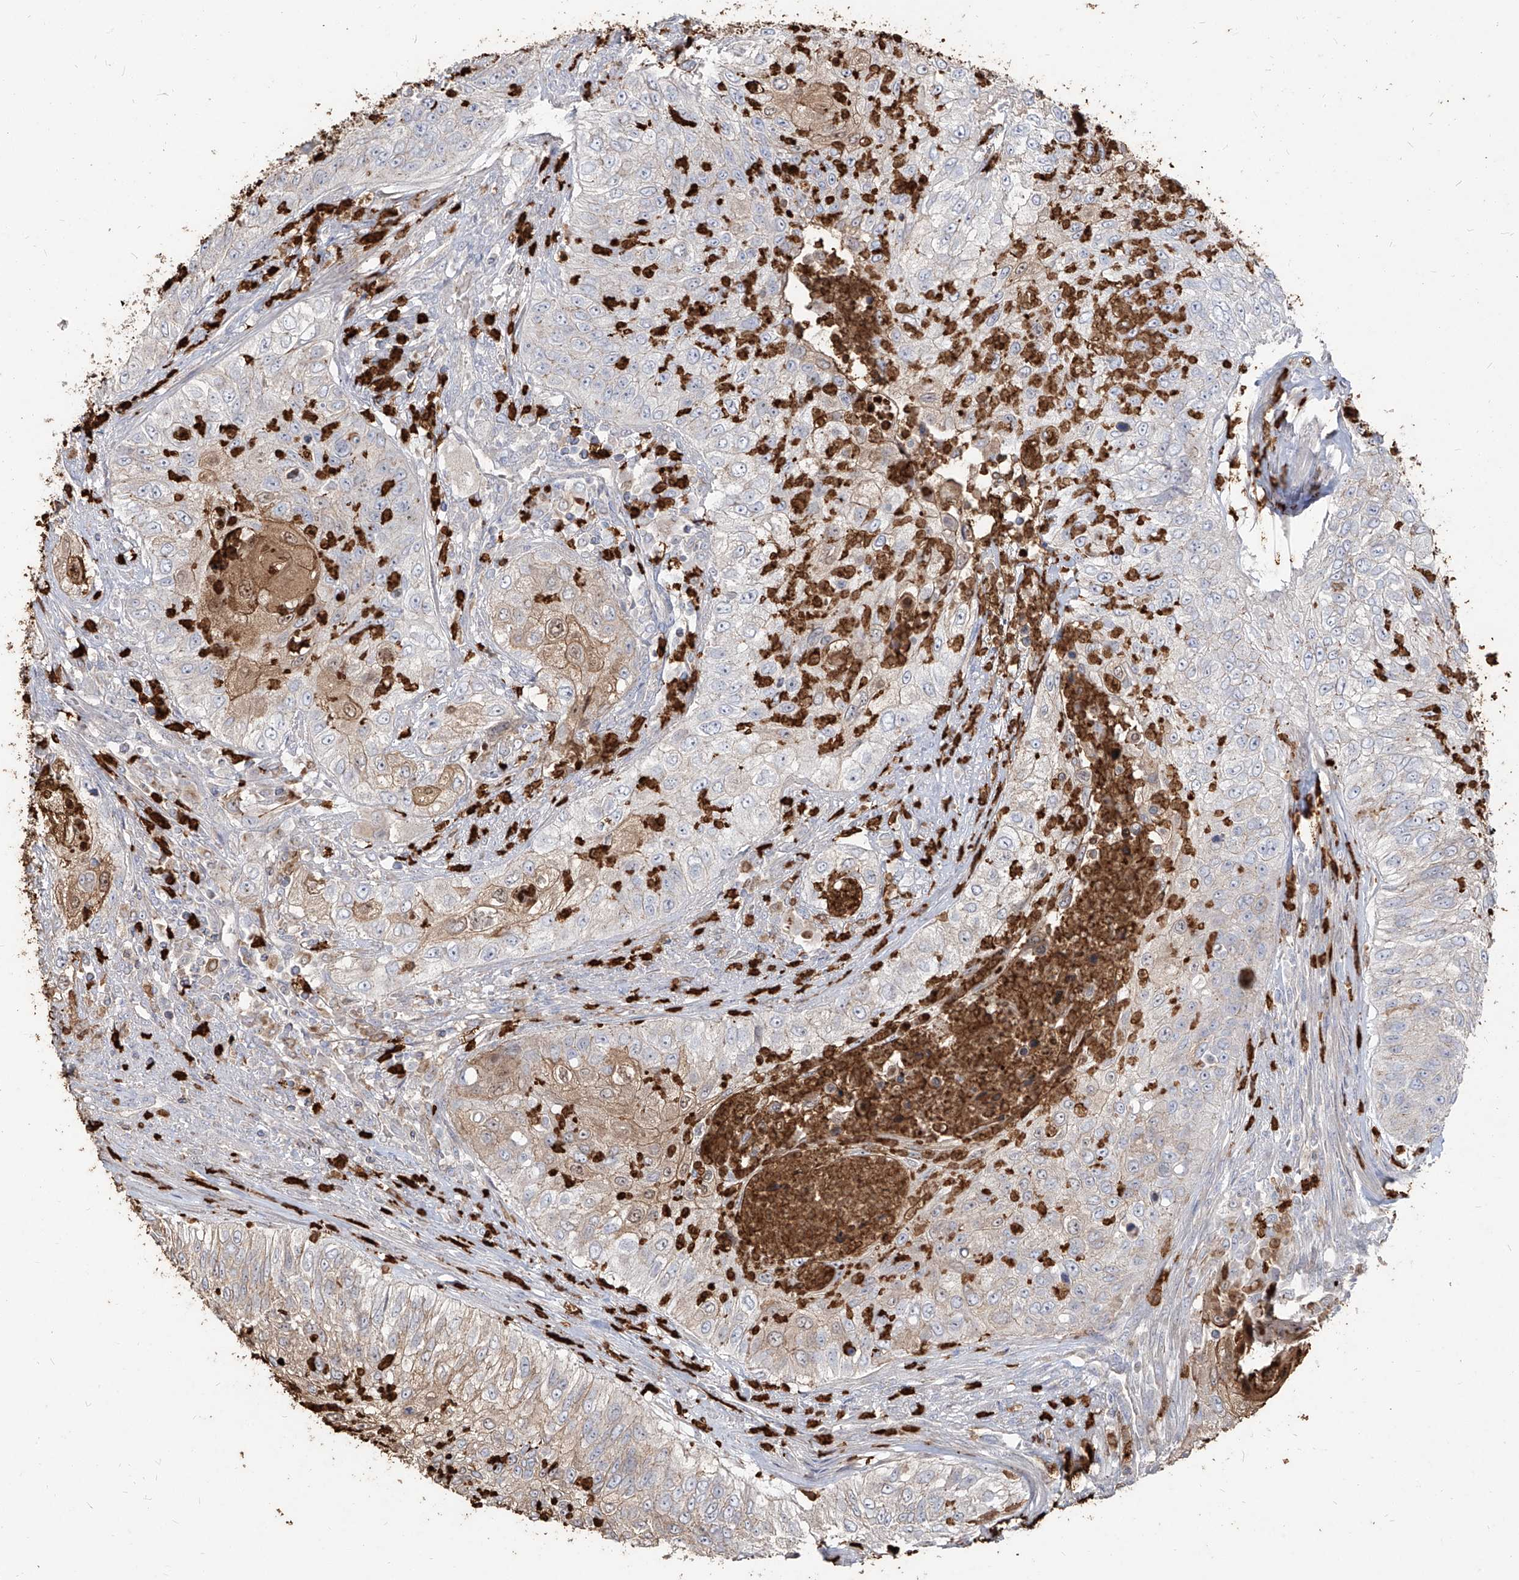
{"staining": {"intensity": "weak", "quantity": "25%-75%", "location": "cytoplasmic/membranous"}, "tissue": "urothelial cancer", "cell_type": "Tumor cells", "image_type": "cancer", "snomed": [{"axis": "morphology", "description": "Urothelial carcinoma, High grade"}, {"axis": "topography", "description": "Urinary bladder"}], "caption": "High-power microscopy captured an immunohistochemistry micrograph of urothelial carcinoma (high-grade), revealing weak cytoplasmic/membranous positivity in about 25%-75% of tumor cells. (Brightfield microscopy of DAB IHC at high magnification).", "gene": "ZNF227", "patient": {"sex": "female", "age": 60}}